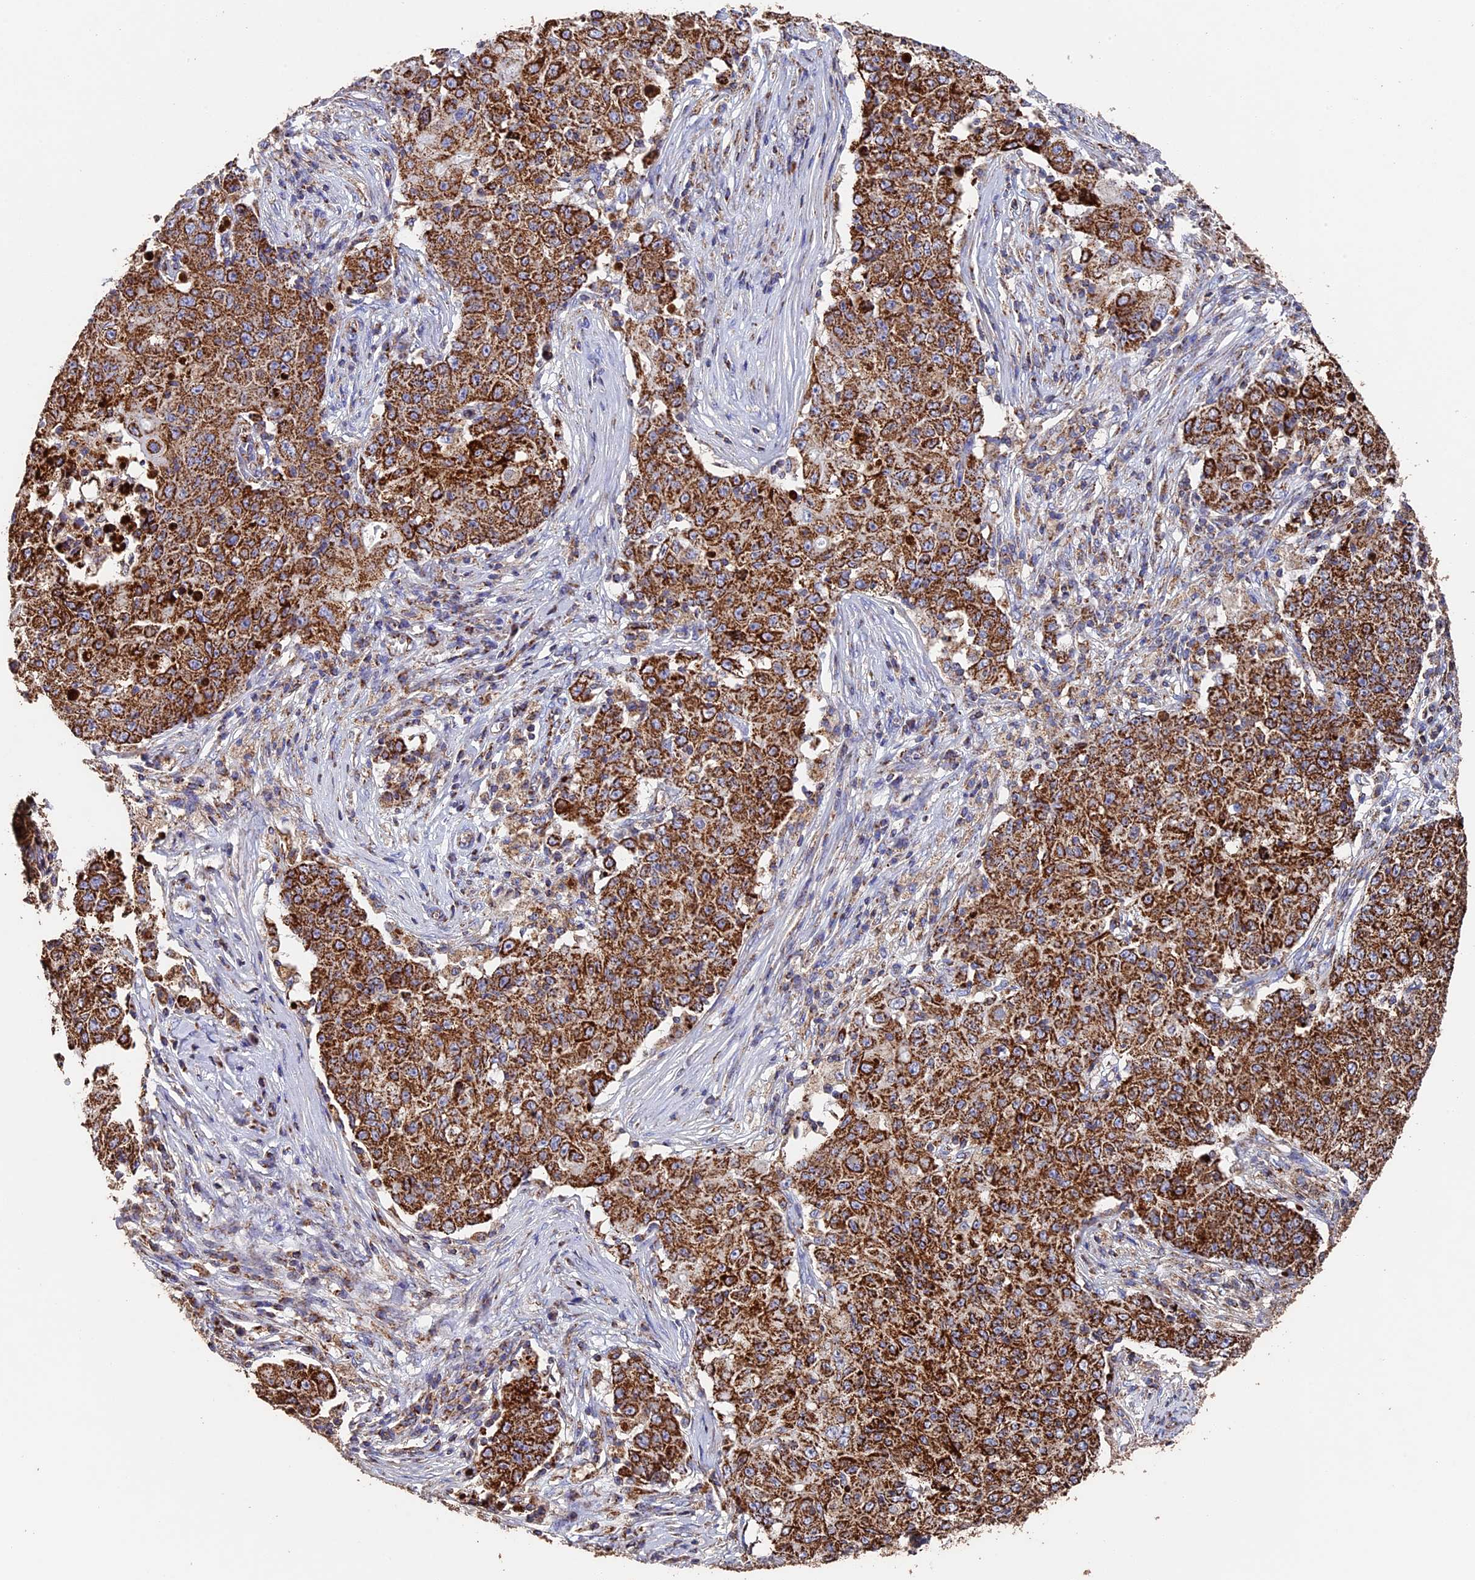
{"staining": {"intensity": "strong", "quantity": ">75%", "location": "cytoplasmic/membranous"}, "tissue": "ovarian cancer", "cell_type": "Tumor cells", "image_type": "cancer", "snomed": [{"axis": "morphology", "description": "Carcinoma, endometroid"}, {"axis": "topography", "description": "Ovary"}], "caption": "DAB (3,3'-diaminobenzidine) immunohistochemical staining of endometroid carcinoma (ovarian) reveals strong cytoplasmic/membranous protein positivity in about >75% of tumor cells.", "gene": "ADAT1", "patient": {"sex": "female", "age": 42}}